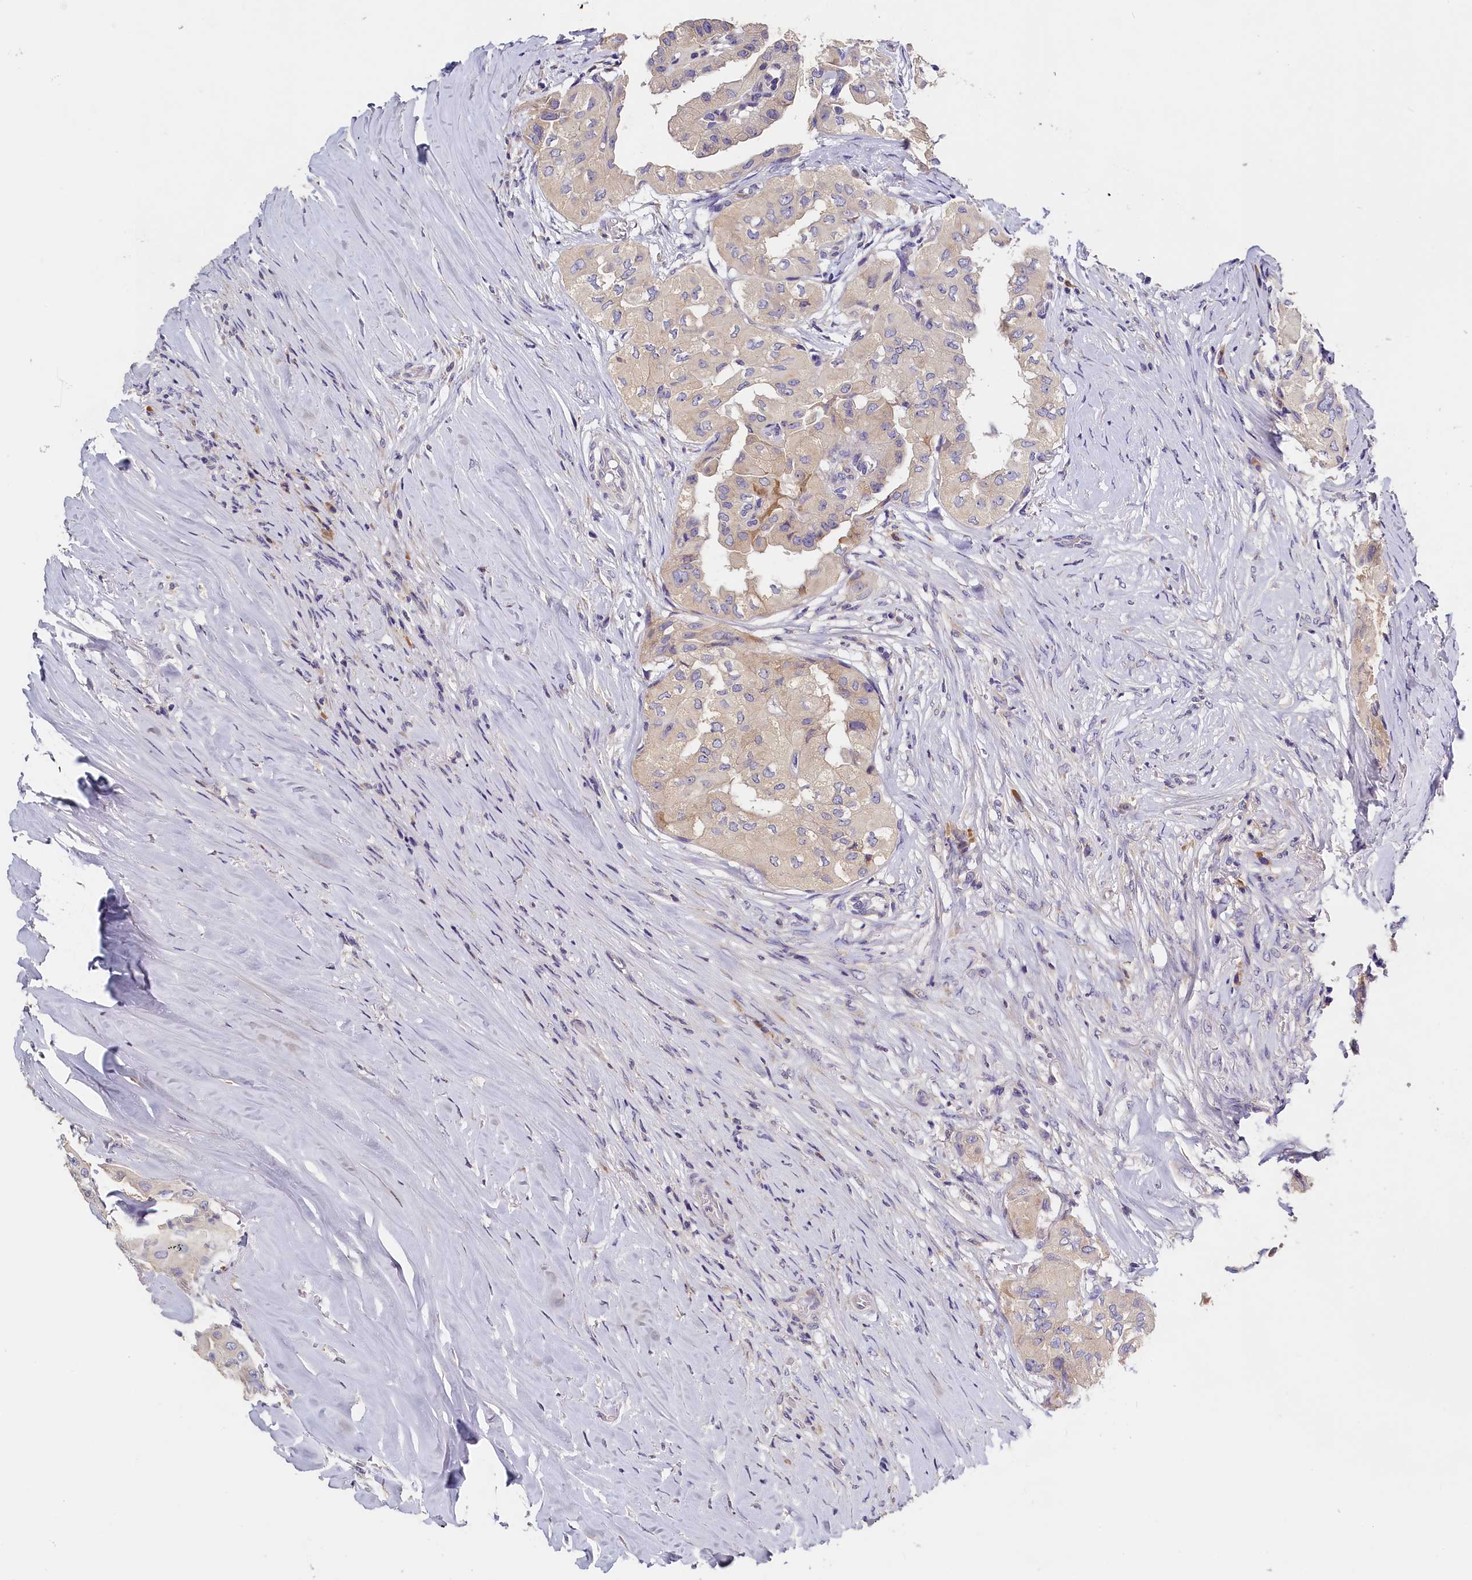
{"staining": {"intensity": "negative", "quantity": "none", "location": "none"}, "tissue": "thyroid cancer", "cell_type": "Tumor cells", "image_type": "cancer", "snomed": [{"axis": "morphology", "description": "Papillary adenocarcinoma, NOS"}, {"axis": "topography", "description": "Thyroid gland"}], "caption": "IHC histopathology image of neoplastic tissue: thyroid papillary adenocarcinoma stained with DAB (3,3'-diaminobenzidine) displays no significant protein expression in tumor cells.", "gene": "ST7L", "patient": {"sex": "female", "age": 59}}